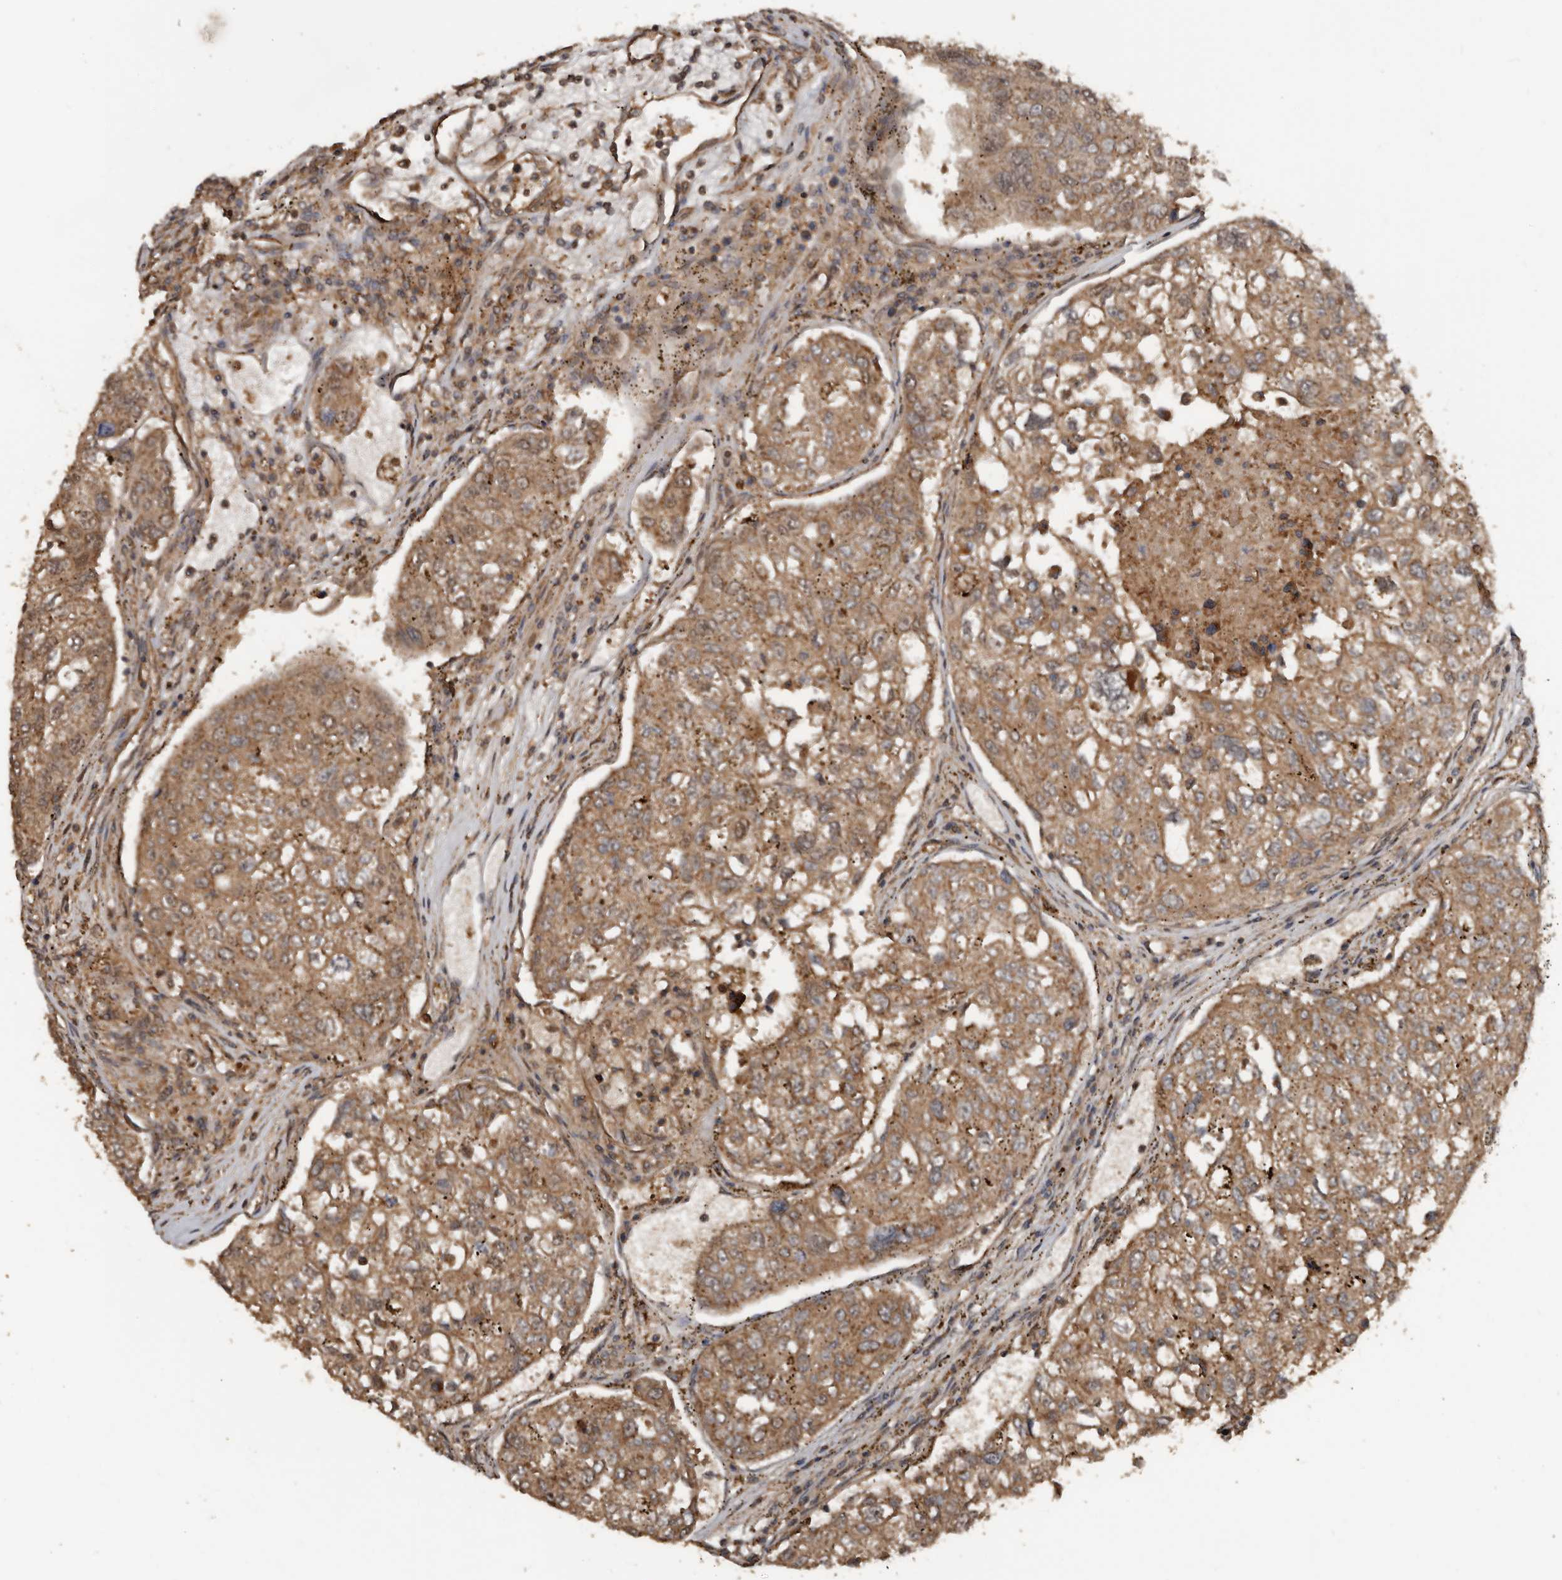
{"staining": {"intensity": "moderate", "quantity": ">75%", "location": "cytoplasmic/membranous"}, "tissue": "urothelial cancer", "cell_type": "Tumor cells", "image_type": "cancer", "snomed": [{"axis": "morphology", "description": "Urothelial carcinoma, High grade"}, {"axis": "topography", "description": "Lymph node"}, {"axis": "topography", "description": "Urinary bladder"}], "caption": "Moderate cytoplasmic/membranous expression is seen in approximately >75% of tumor cells in urothelial cancer.", "gene": "EXOC3L1", "patient": {"sex": "male", "age": 51}}